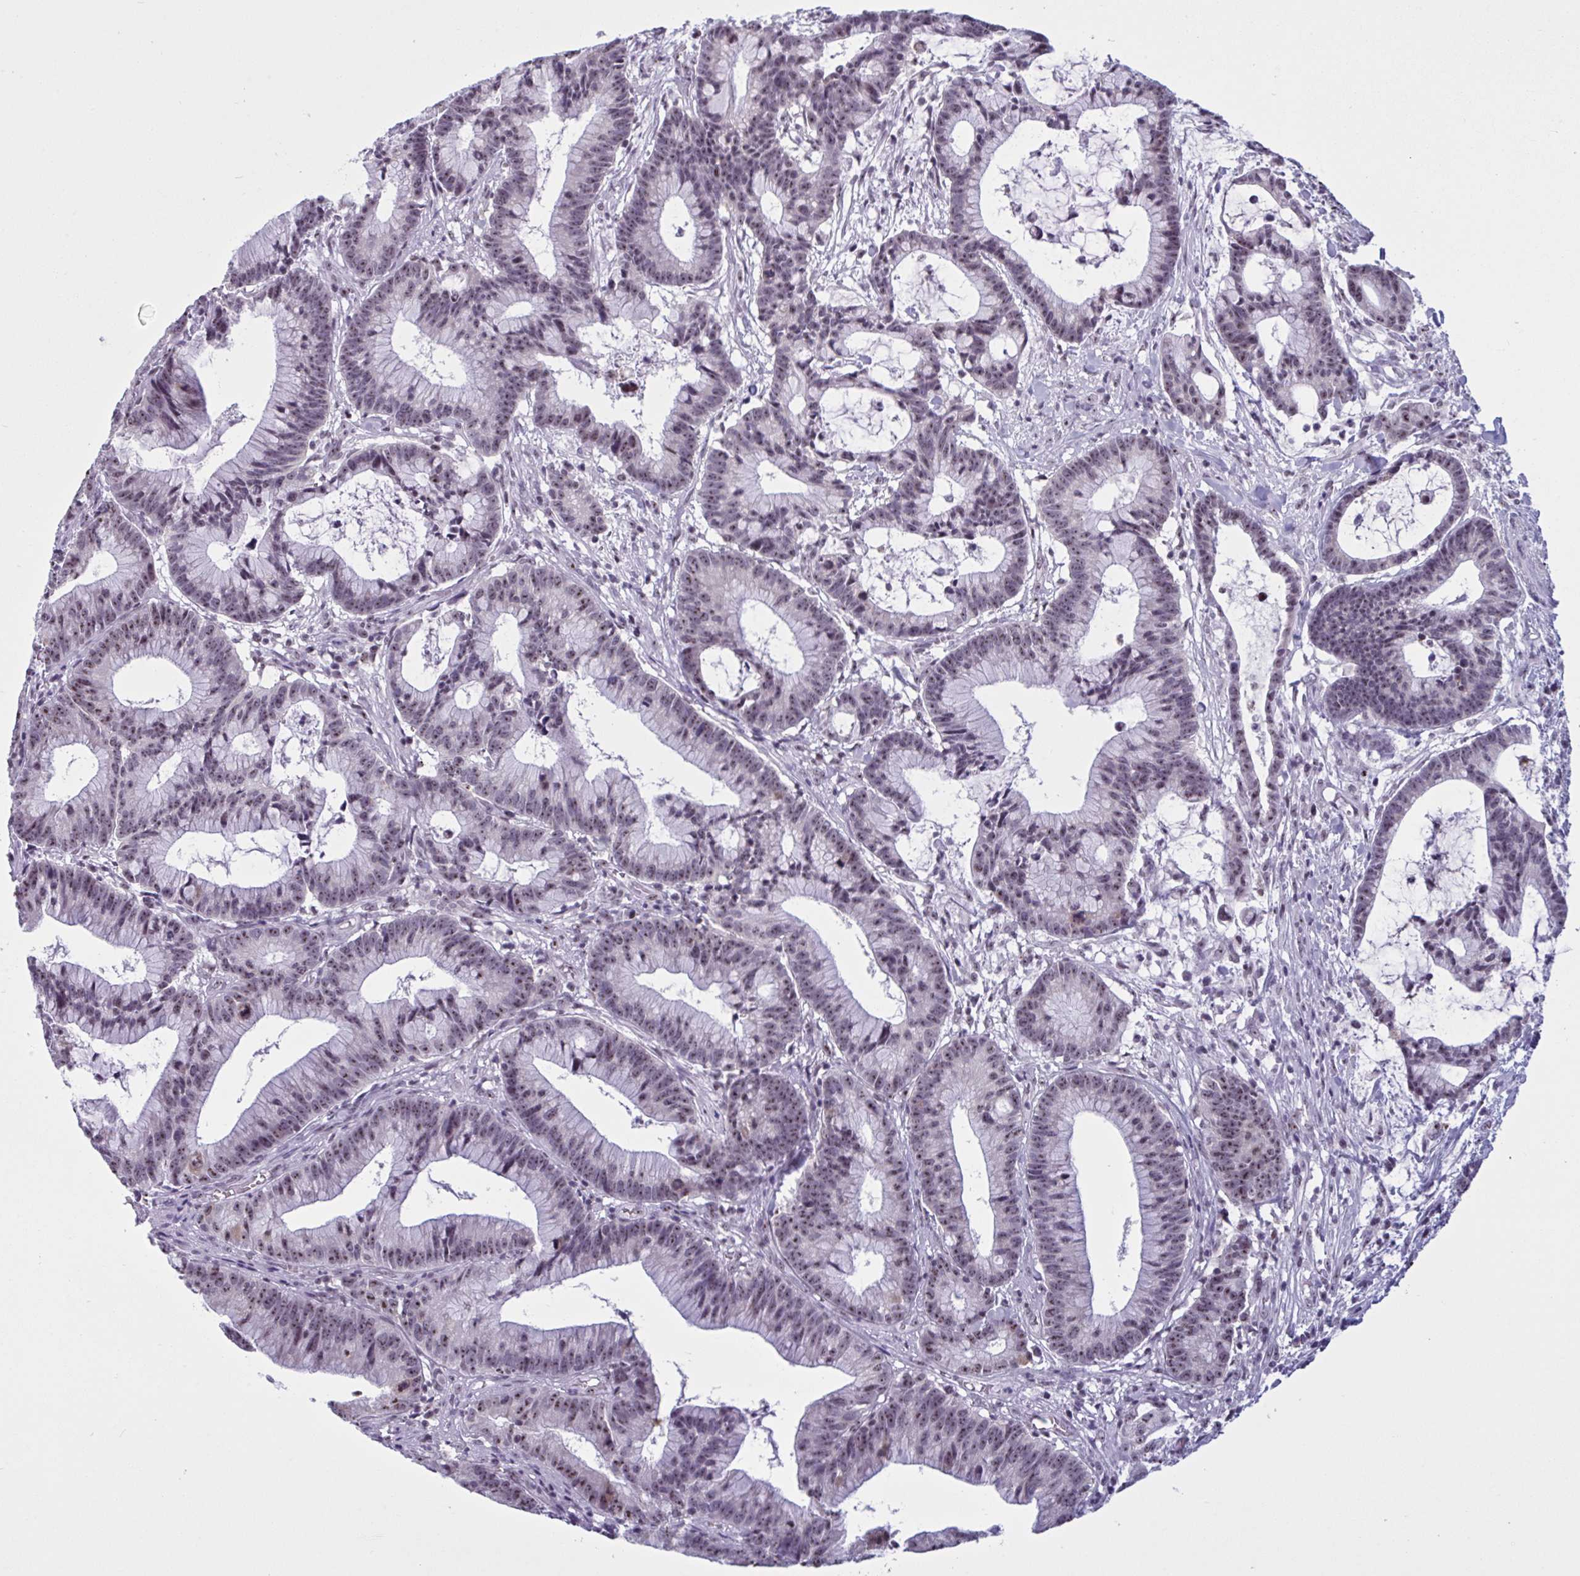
{"staining": {"intensity": "weak", "quantity": ">75%", "location": "nuclear"}, "tissue": "colorectal cancer", "cell_type": "Tumor cells", "image_type": "cancer", "snomed": [{"axis": "morphology", "description": "Adenocarcinoma, NOS"}, {"axis": "topography", "description": "Colon"}], "caption": "Immunohistochemistry (IHC) staining of colorectal cancer, which reveals low levels of weak nuclear staining in about >75% of tumor cells indicating weak nuclear protein staining. The staining was performed using DAB (brown) for protein detection and nuclei were counterstained in hematoxylin (blue).", "gene": "TGM6", "patient": {"sex": "female", "age": 78}}